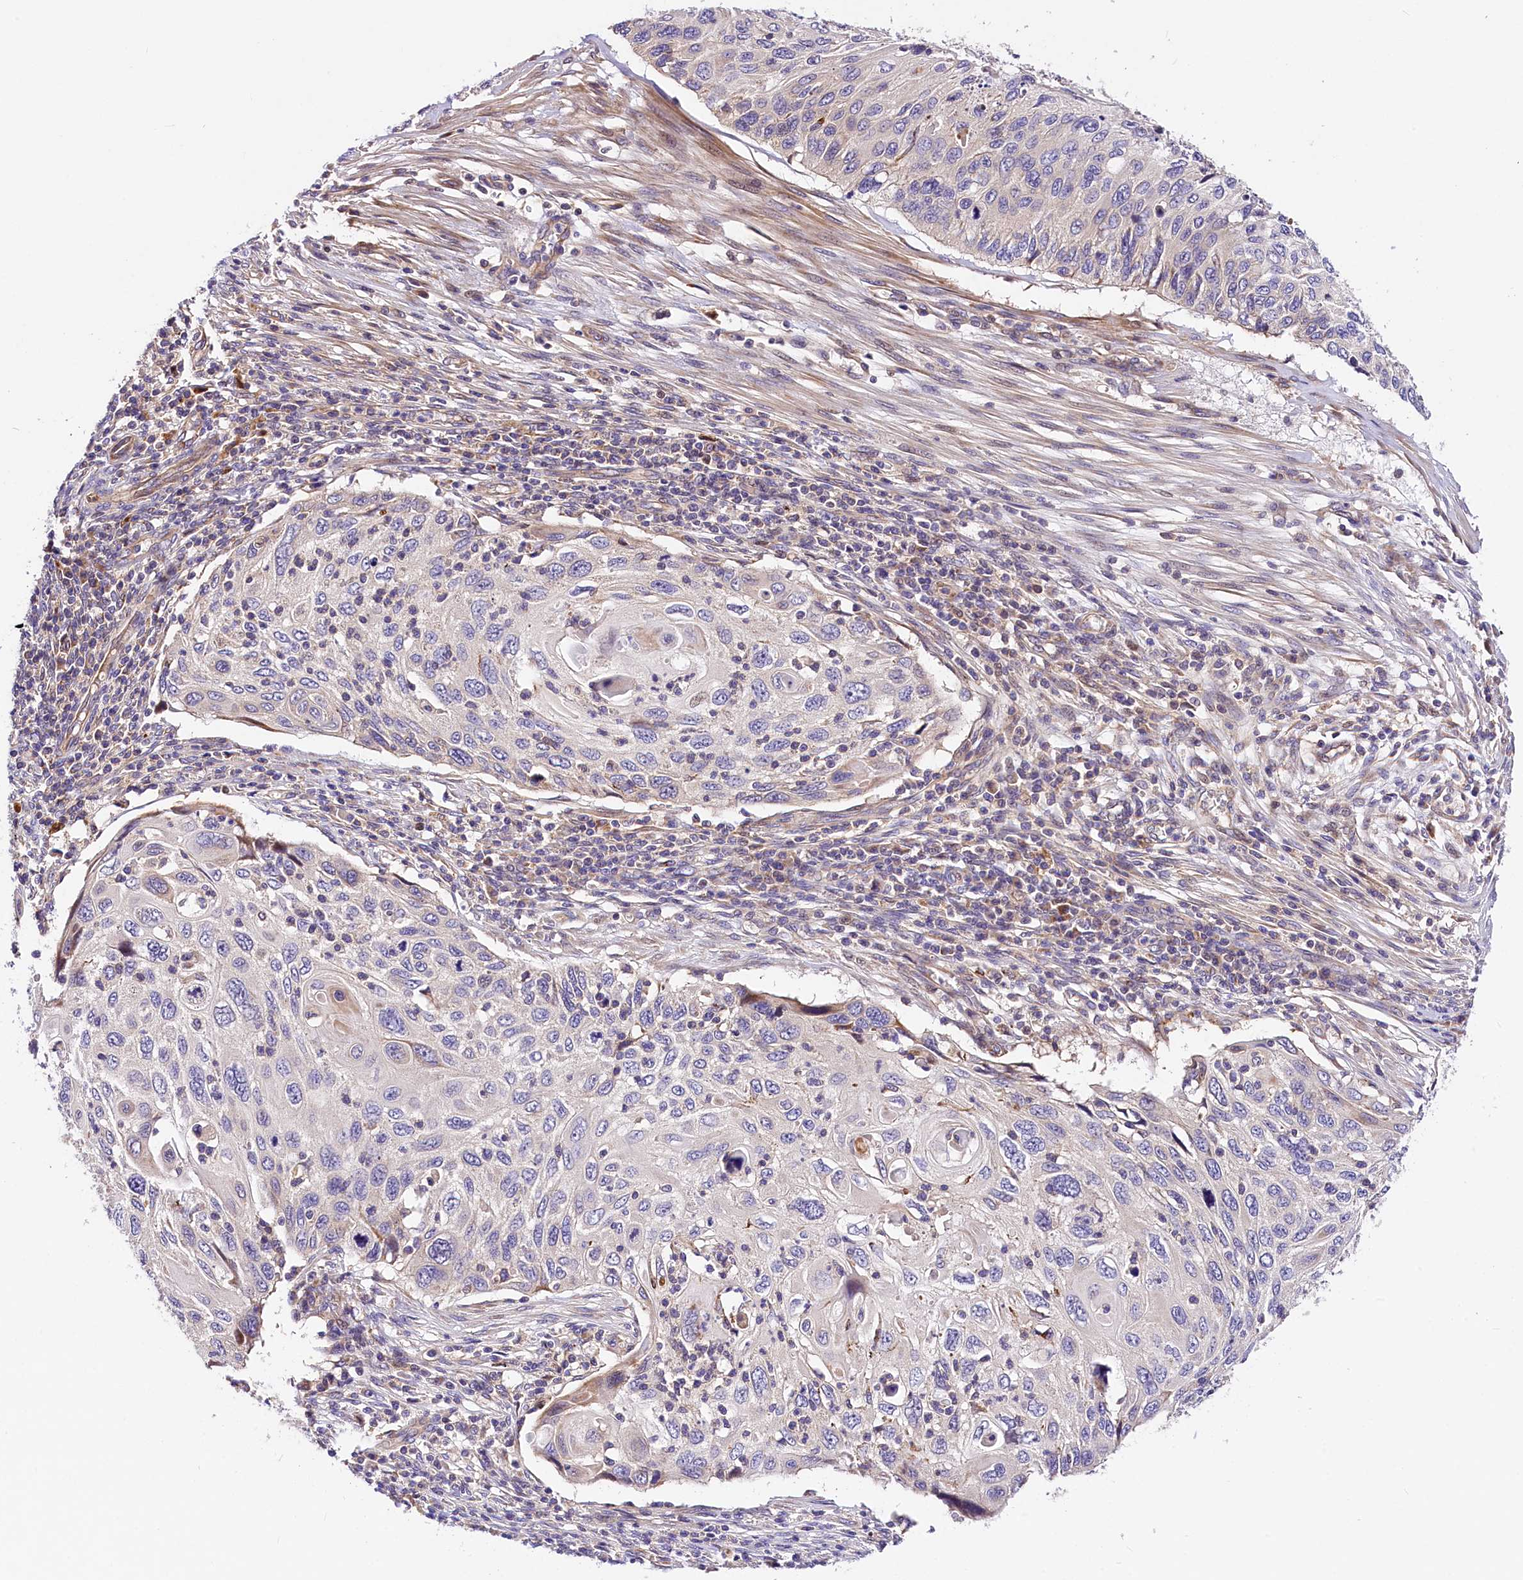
{"staining": {"intensity": "negative", "quantity": "none", "location": "none"}, "tissue": "cervical cancer", "cell_type": "Tumor cells", "image_type": "cancer", "snomed": [{"axis": "morphology", "description": "Squamous cell carcinoma, NOS"}, {"axis": "topography", "description": "Cervix"}], "caption": "High power microscopy photomicrograph of an immunohistochemistry (IHC) micrograph of cervical squamous cell carcinoma, revealing no significant positivity in tumor cells.", "gene": "ARMC6", "patient": {"sex": "female", "age": 70}}